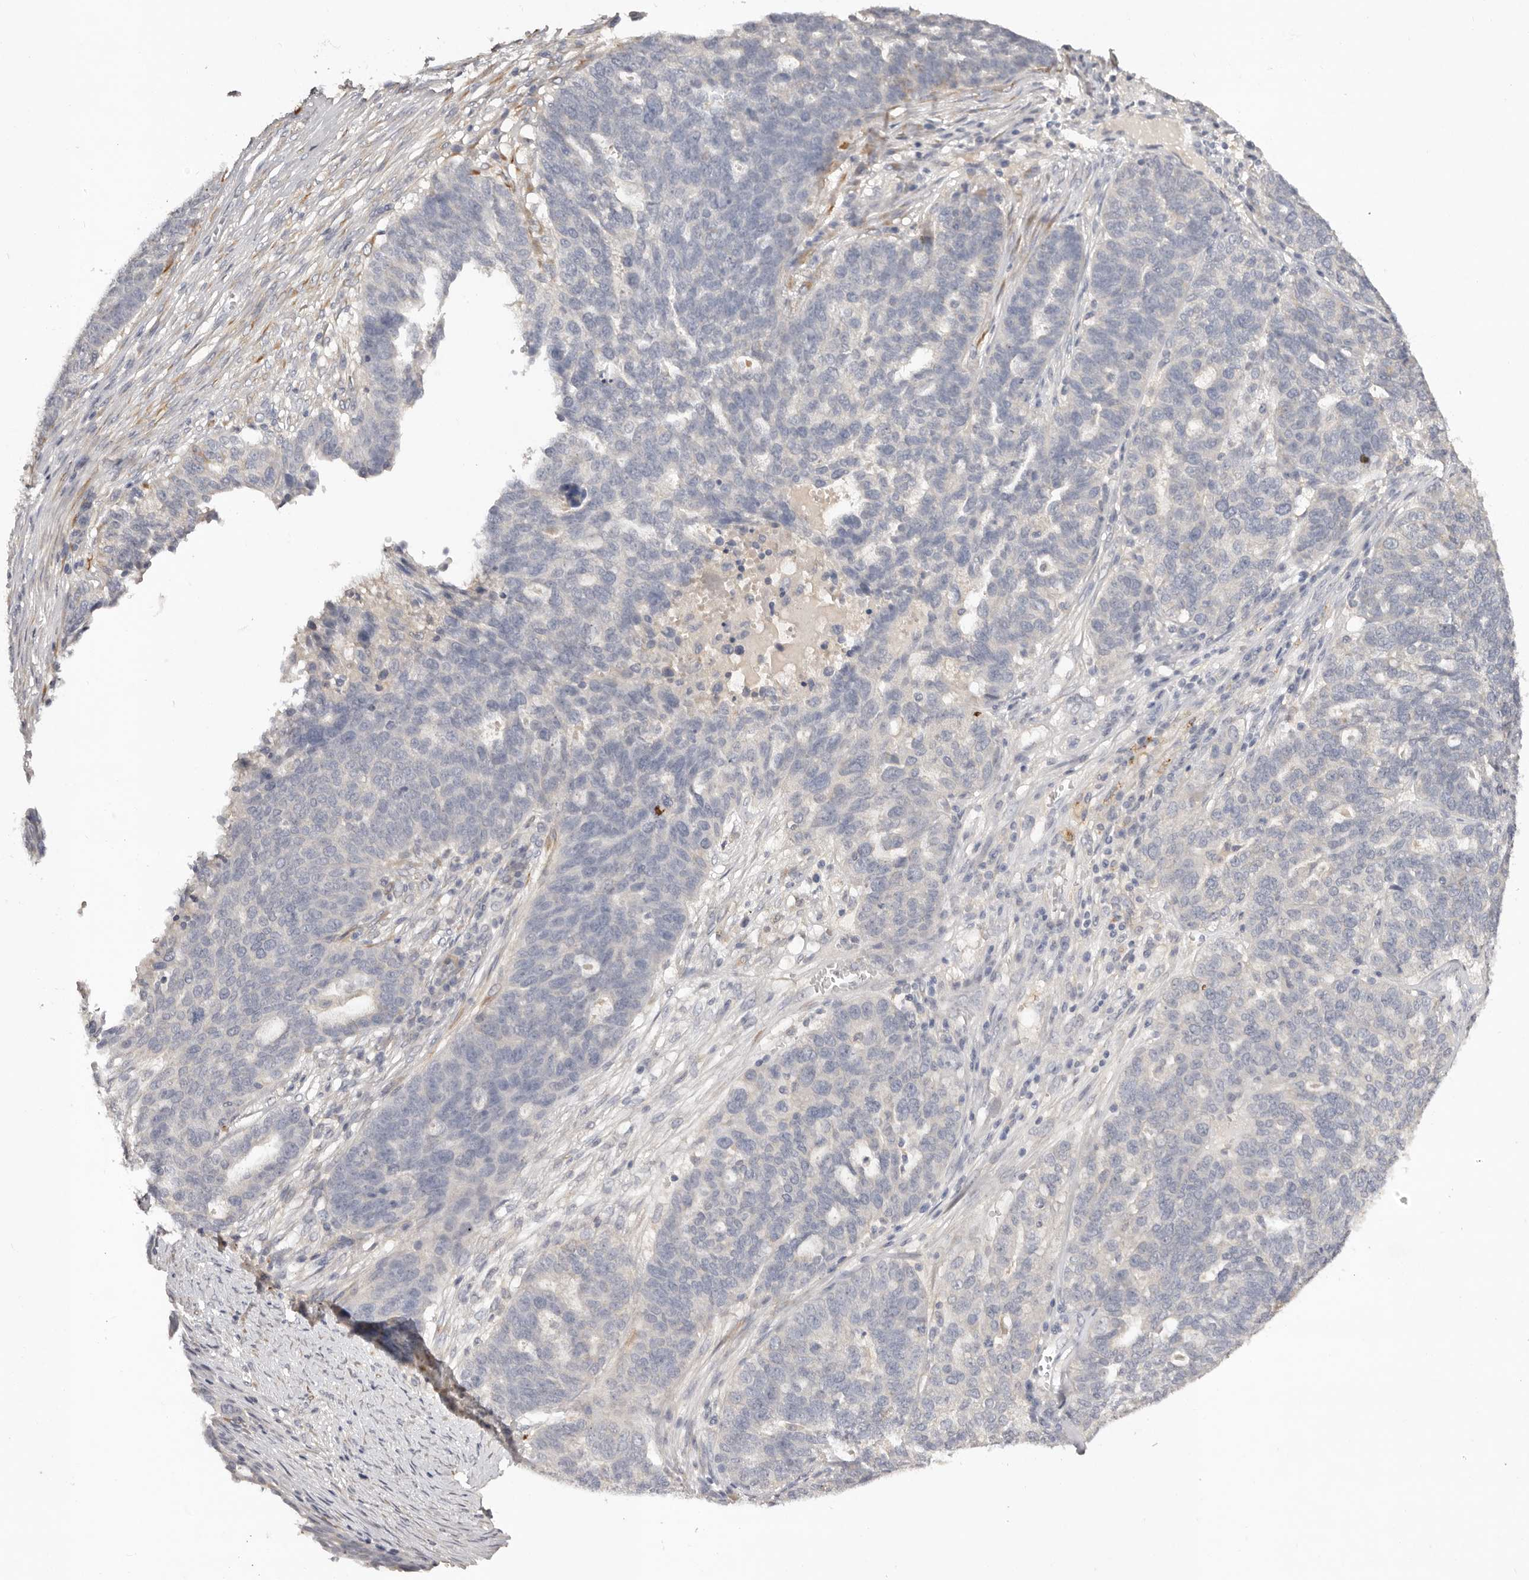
{"staining": {"intensity": "negative", "quantity": "none", "location": "none"}, "tissue": "ovarian cancer", "cell_type": "Tumor cells", "image_type": "cancer", "snomed": [{"axis": "morphology", "description": "Cystadenocarcinoma, serous, NOS"}, {"axis": "topography", "description": "Ovary"}], "caption": "This is an immunohistochemistry image of human ovarian cancer (serous cystadenocarcinoma). There is no expression in tumor cells.", "gene": "SCUBE2", "patient": {"sex": "female", "age": 59}}